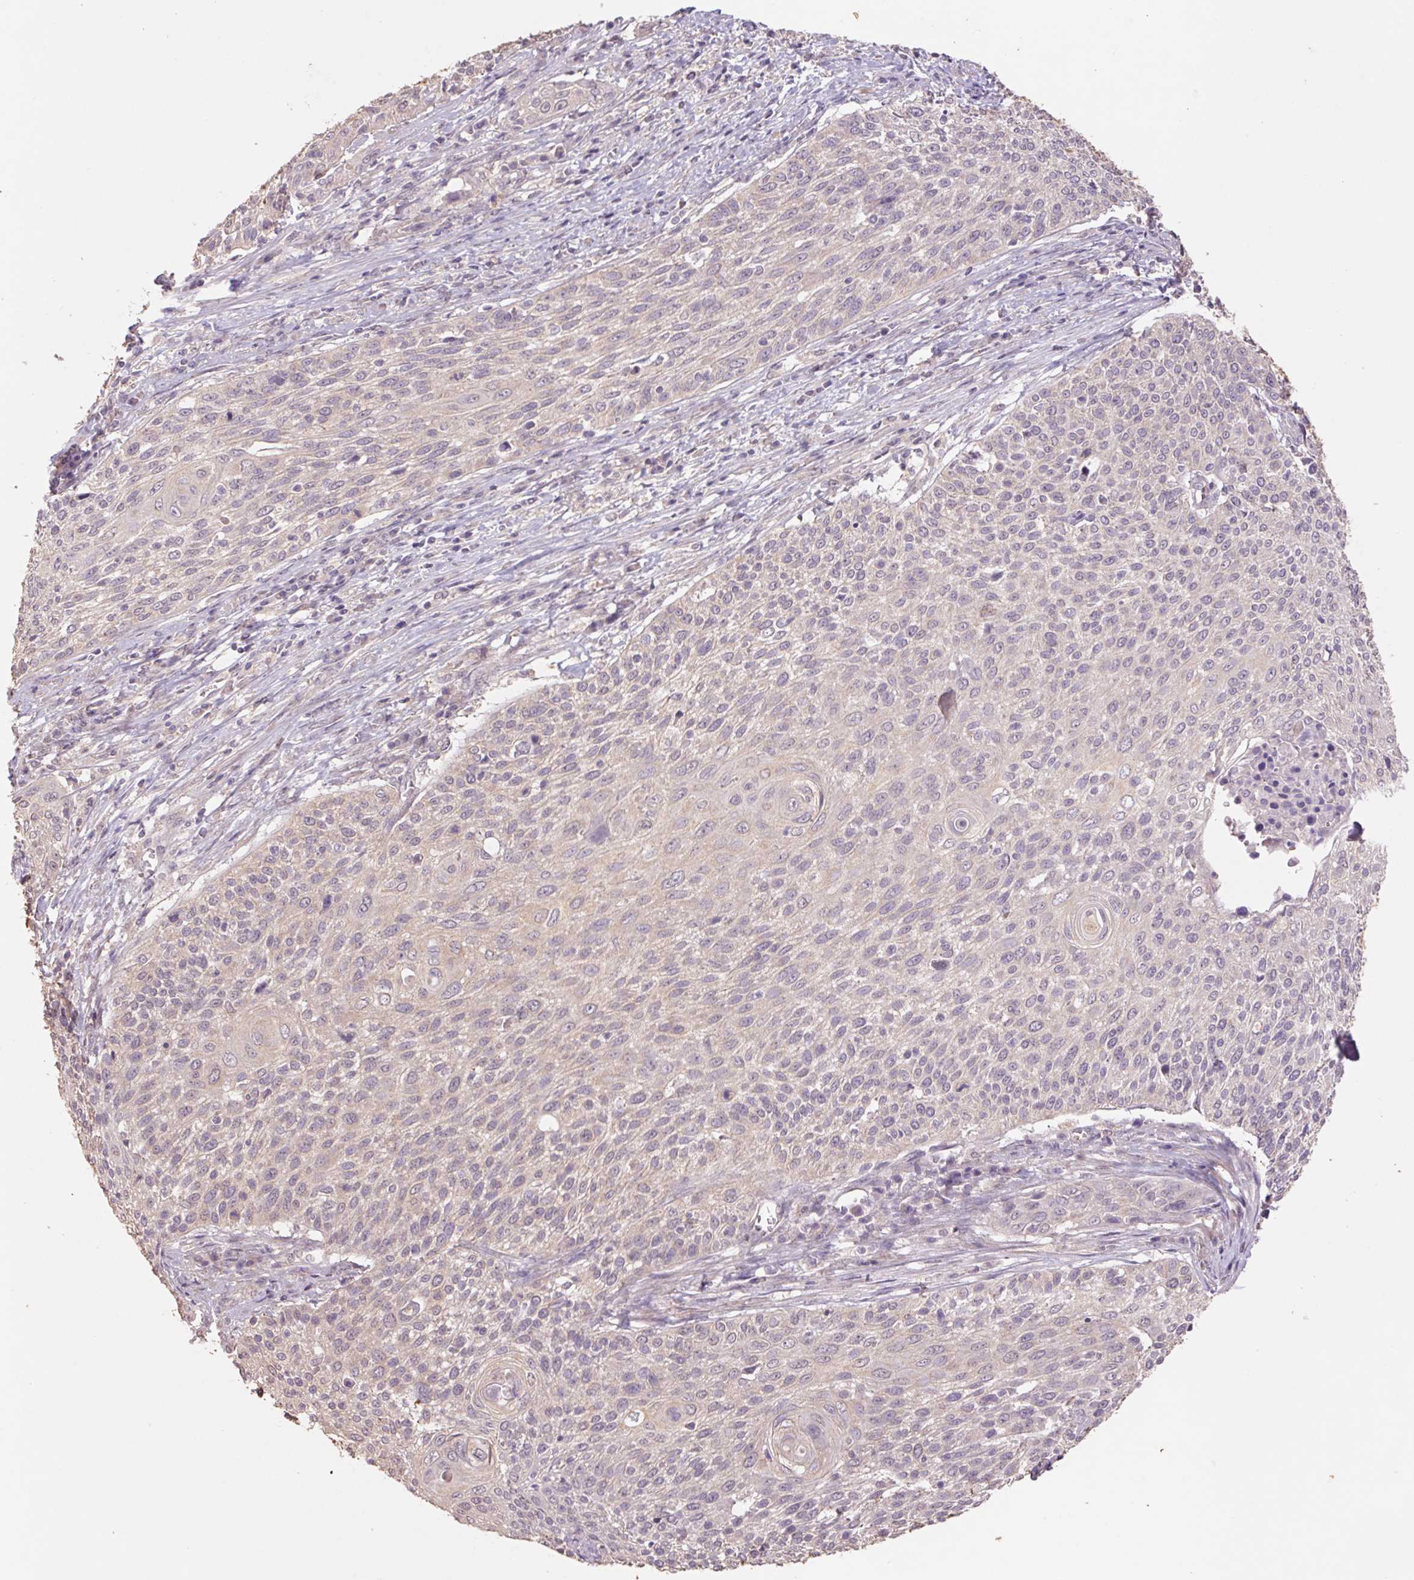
{"staining": {"intensity": "weak", "quantity": ">75%", "location": "cytoplasmic/membranous"}, "tissue": "cervical cancer", "cell_type": "Tumor cells", "image_type": "cancer", "snomed": [{"axis": "morphology", "description": "Squamous cell carcinoma, NOS"}, {"axis": "topography", "description": "Cervix"}], "caption": "The immunohistochemical stain labels weak cytoplasmic/membranous positivity in tumor cells of cervical squamous cell carcinoma tissue.", "gene": "GRM2", "patient": {"sex": "female", "age": 31}}